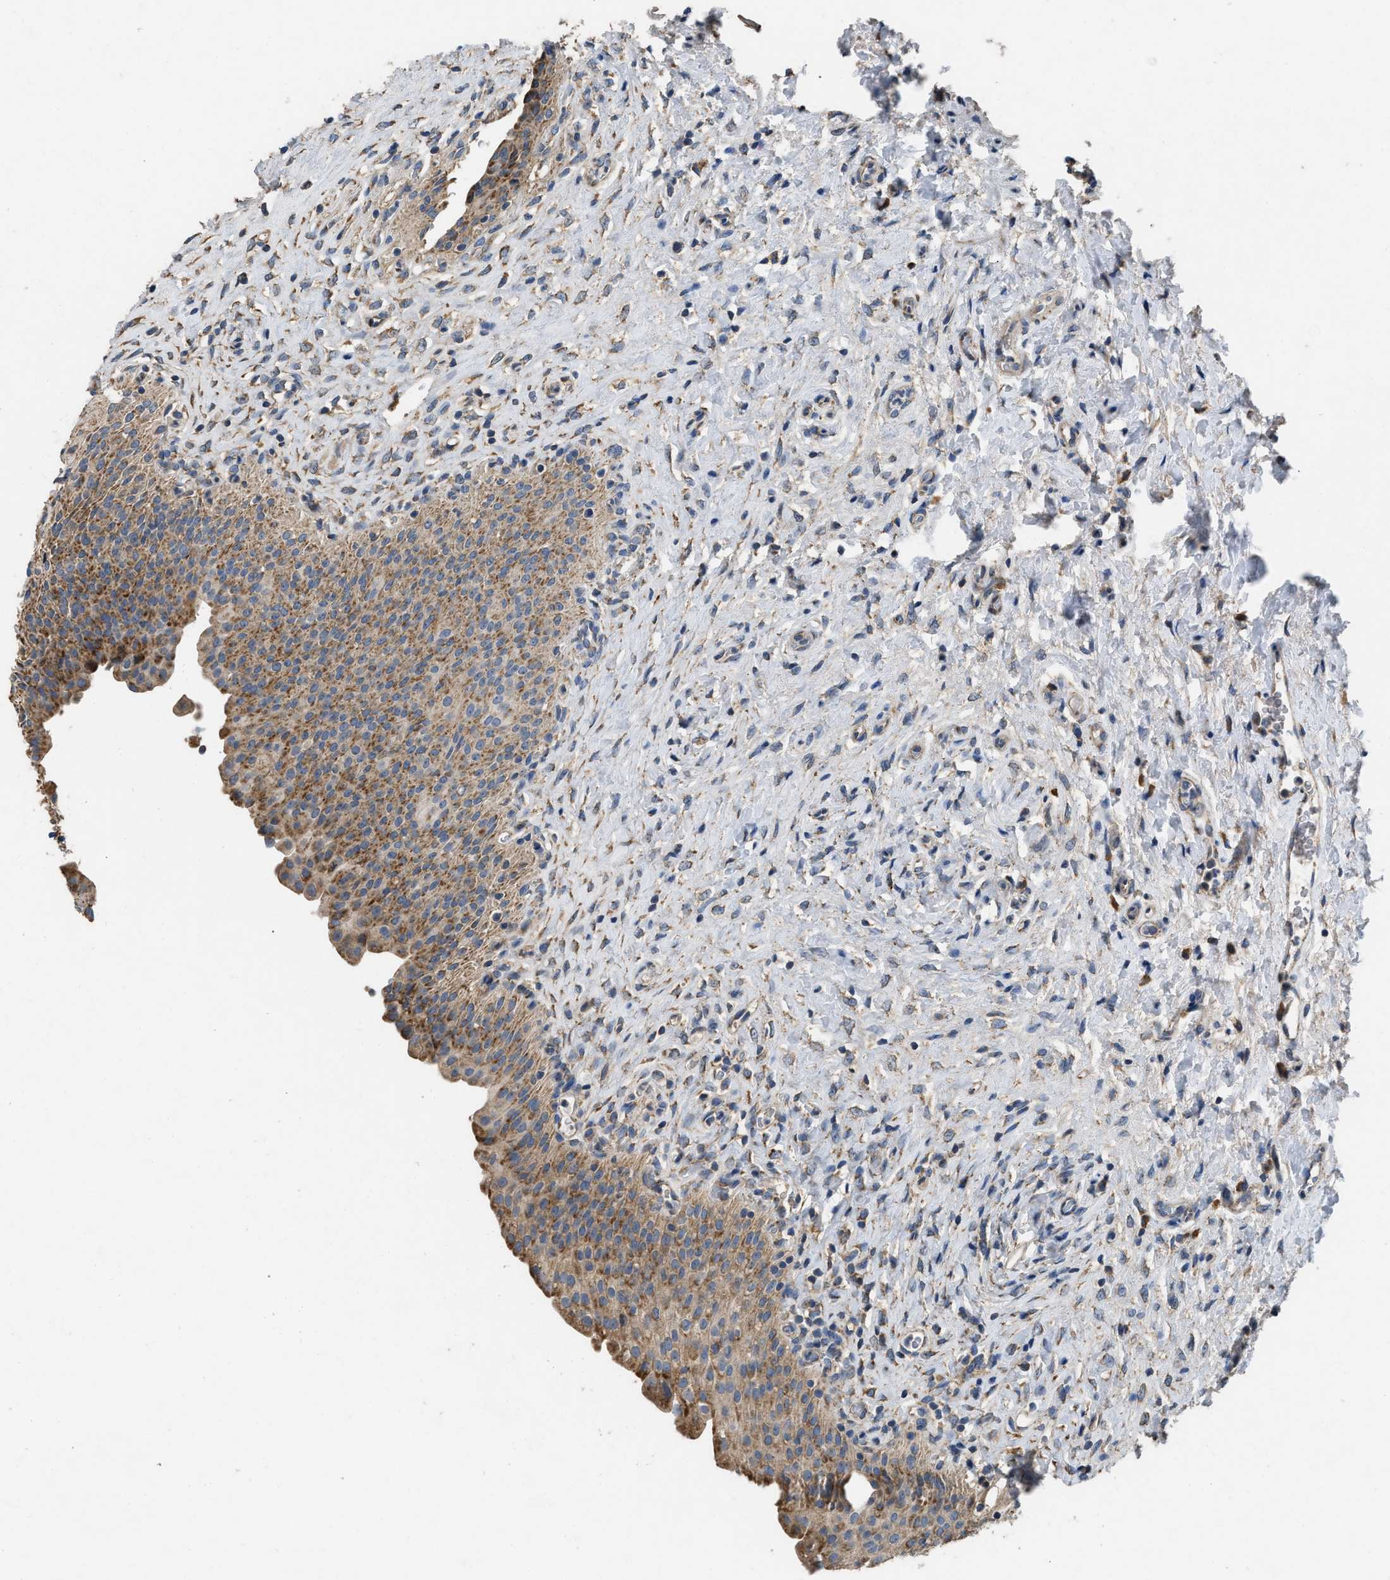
{"staining": {"intensity": "moderate", "quantity": ">75%", "location": "cytoplasmic/membranous"}, "tissue": "urinary bladder", "cell_type": "Urothelial cells", "image_type": "normal", "snomed": [{"axis": "morphology", "description": "Urothelial carcinoma, High grade"}, {"axis": "topography", "description": "Urinary bladder"}], "caption": "The immunohistochemical stain shows moderate cytoplasmic/membranous staining in urothelial cells of benign urinary bladder. (Brightfield microscopy of DAB IHC at high magnification).", "gene": "TMEM150A", "patient": {"sex": "male", "age": 46}}